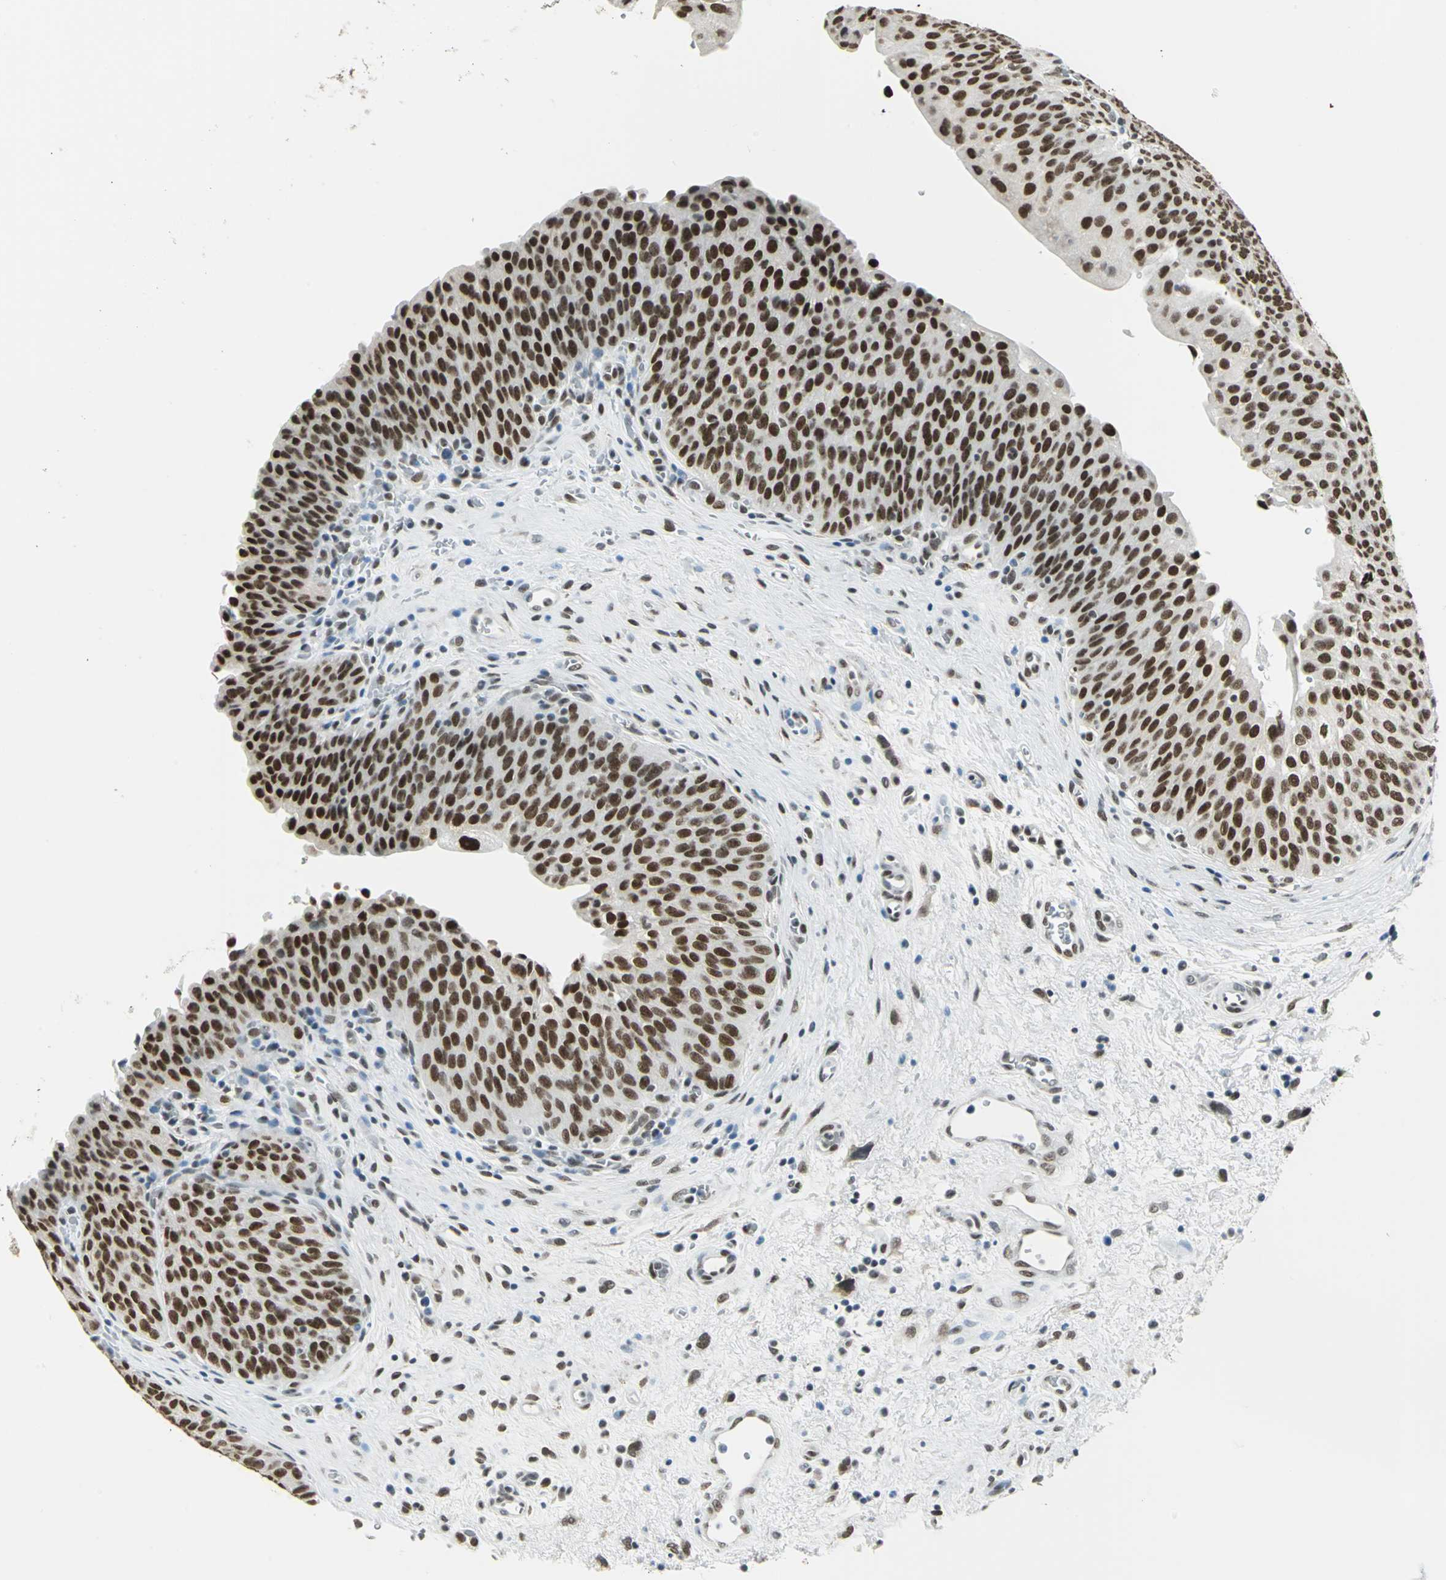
{"staining": {"intensity": "strong", "quantity": ">75%", "location": "nuclear"}, "tissue": "urinary bladder", "cell_type": "Urothelial cells", "image_type": "normal", "snomed": [{"axis": "morphology", "description": "Normal tissue, NOS"}, {"axis": "morphology", "description": "Dysplasia, NOS"}, {"axis": "topography", "description": "Urinary bladder"}], "caption": "Human urinary bladder stained for a protein (brown) shows strong nuclear positive positivity in approximately >75% of urothelial cells.", "gene": "ADNP", "patient": {"sex": "male", "age": 35}}